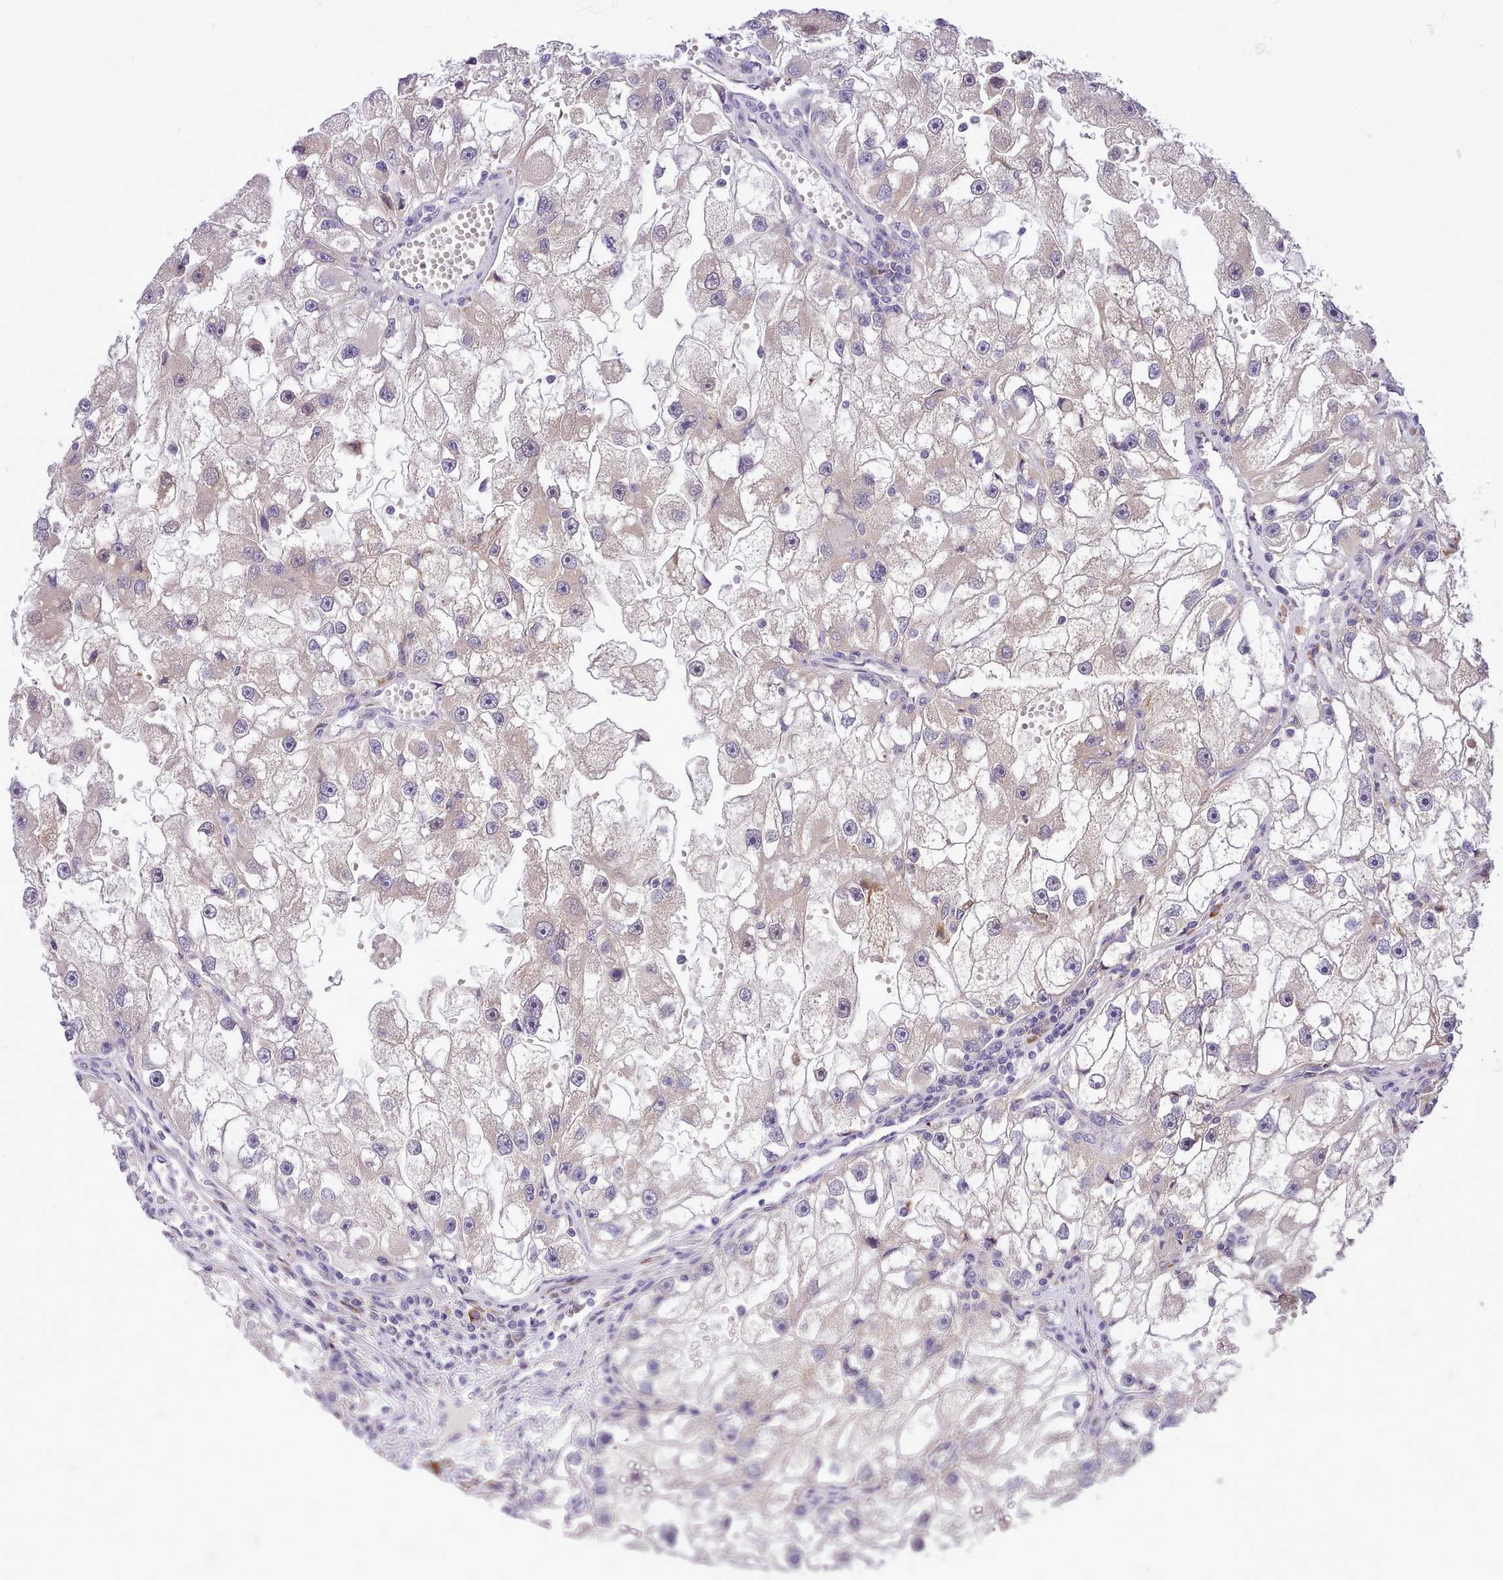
{"staining": {"intensity": "negative", "quantity": "none", "location": "none"}, "tissue": "renal cancer", "cell_type": "Tumor cells", "image_type": "cancer", "snomed": [{"axis": "morphology", "description": "Adenocarcinoma, NOS"}, {"axis": "topography", "description": "Kidney"}], "caption": "Renal cancer (adenocarcinoma) was stained to show a protein in brown. There is no significant expression in tumor cells.", "gene": "FAM83E", "patient": {"sex": "male", "age": 63}}